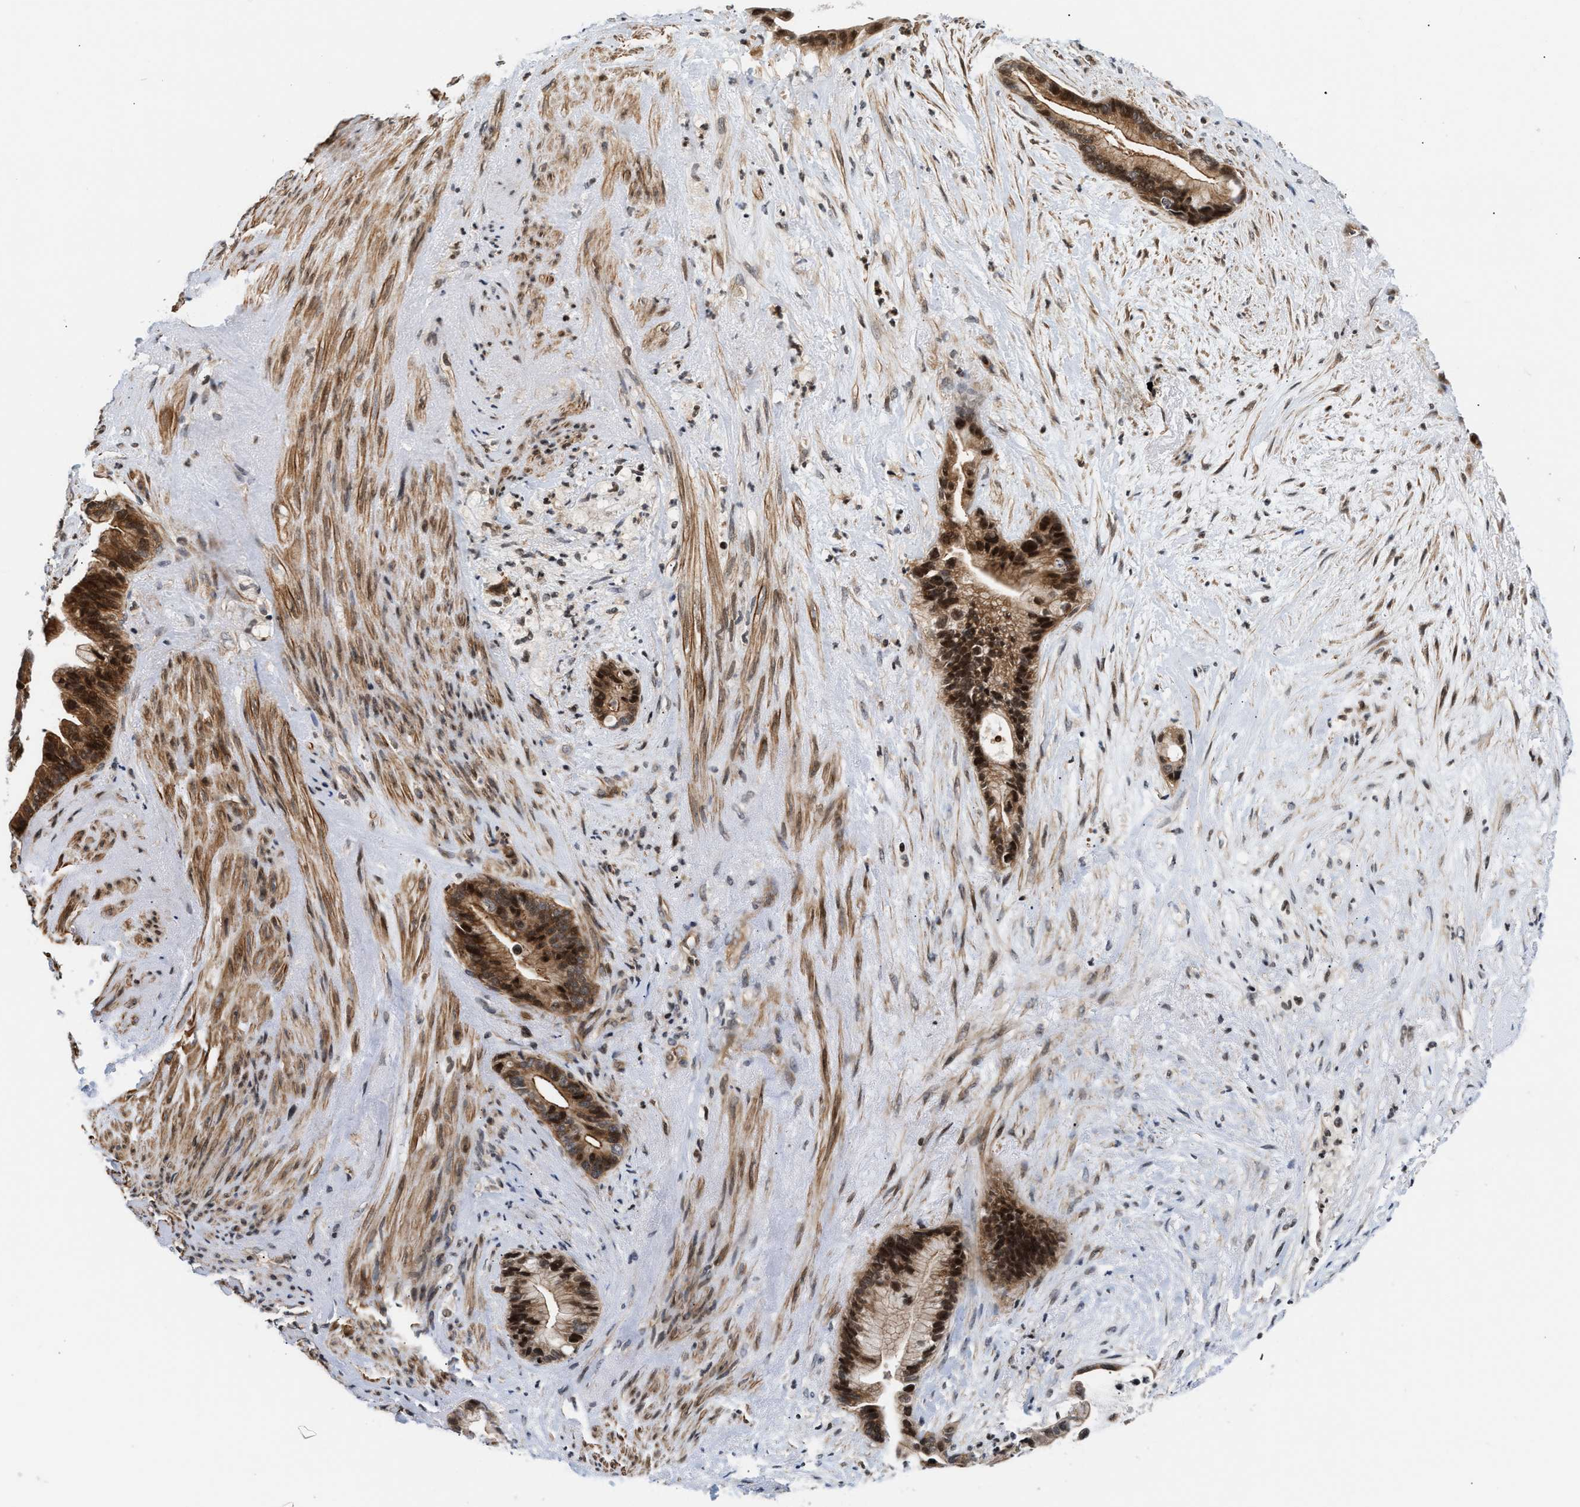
{"staining": {"intensity": "strong", "quantity": ">75%", "location": "cytoplasmic/membranous,nuclear"}, "tissue": "liver cancer", "cell_type": "Tumor cells", "image_type": "cancer", "snomed": [{"axis": "morphology", "description": "Cholangiocarcinoma"}, {"axis": "topography", "description": "Liver"}], "caption": "Liver cancer (cholangiocarcinoma) stained with DAB immunohistochemistry shows high levels of strong cytoplasmic/membranous and nuclear staining in about >75% of tumor cells.", "gene": "STAU2", "patient": {"sex": "female", "age": 55}}